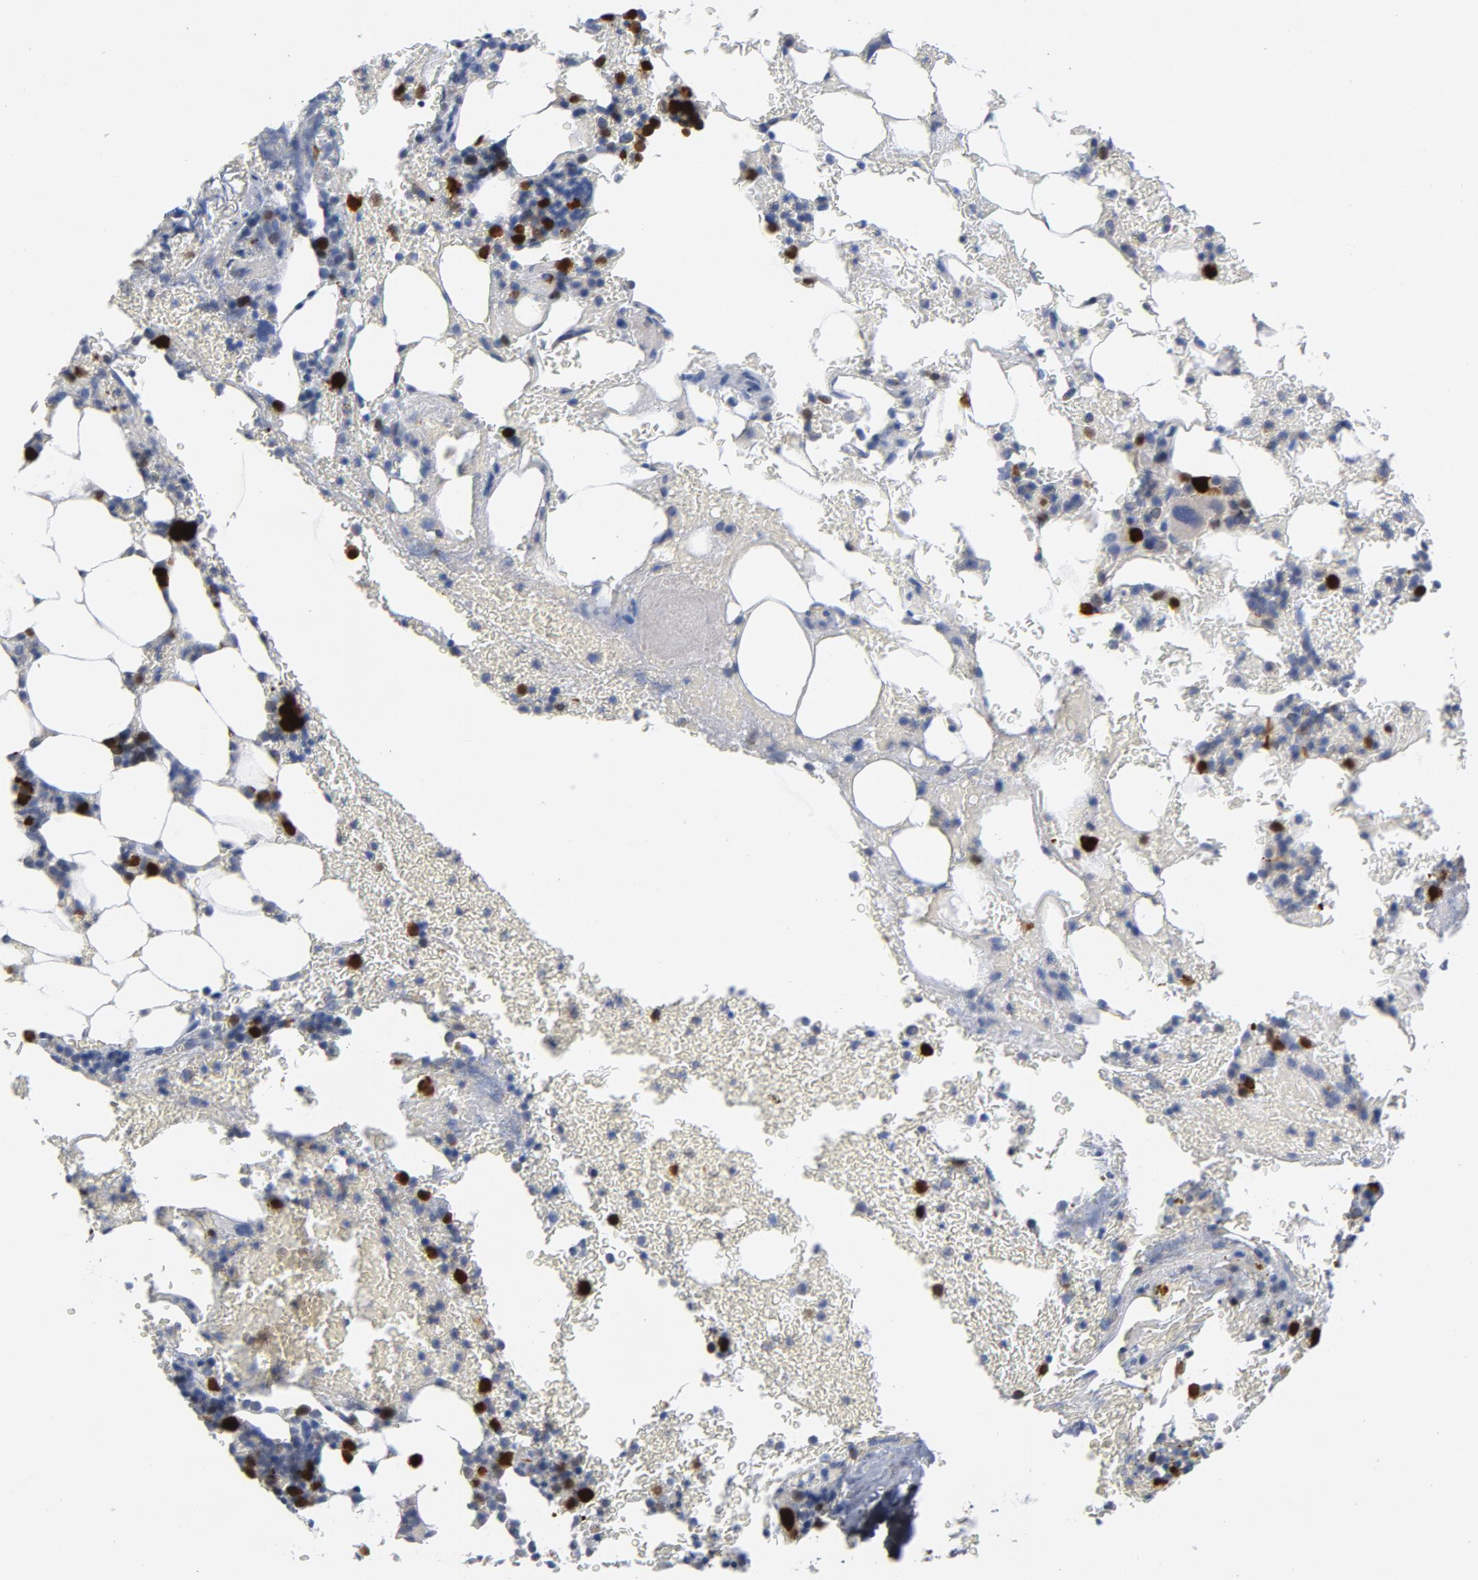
{"staining": {"intensity": "strong", "quantity": "25%-75%", "location": "nuclear"}, "tissue": "bone marrow", "cell_type": "Hematopoietic cells", "image_type": "normal", "snomed": [{"axis": "morphology", "description": "Normal tissue, NOS"}, {"axis": "topography", "description": "Bone marrow"}], "caption": "DAB (3,3'-diaminobenzidine) immunohistochemical staining of unremarkable human bone marrow displays strong nuclear protein expression in about 25%-75% of hematopoietic cells. Using DAB (brown) and hematoxylin (blue) stains, captured at high magnification using brightfield microscopy.", "gene": "CDC20", "patient": {"sex": "female", "age": 73}}